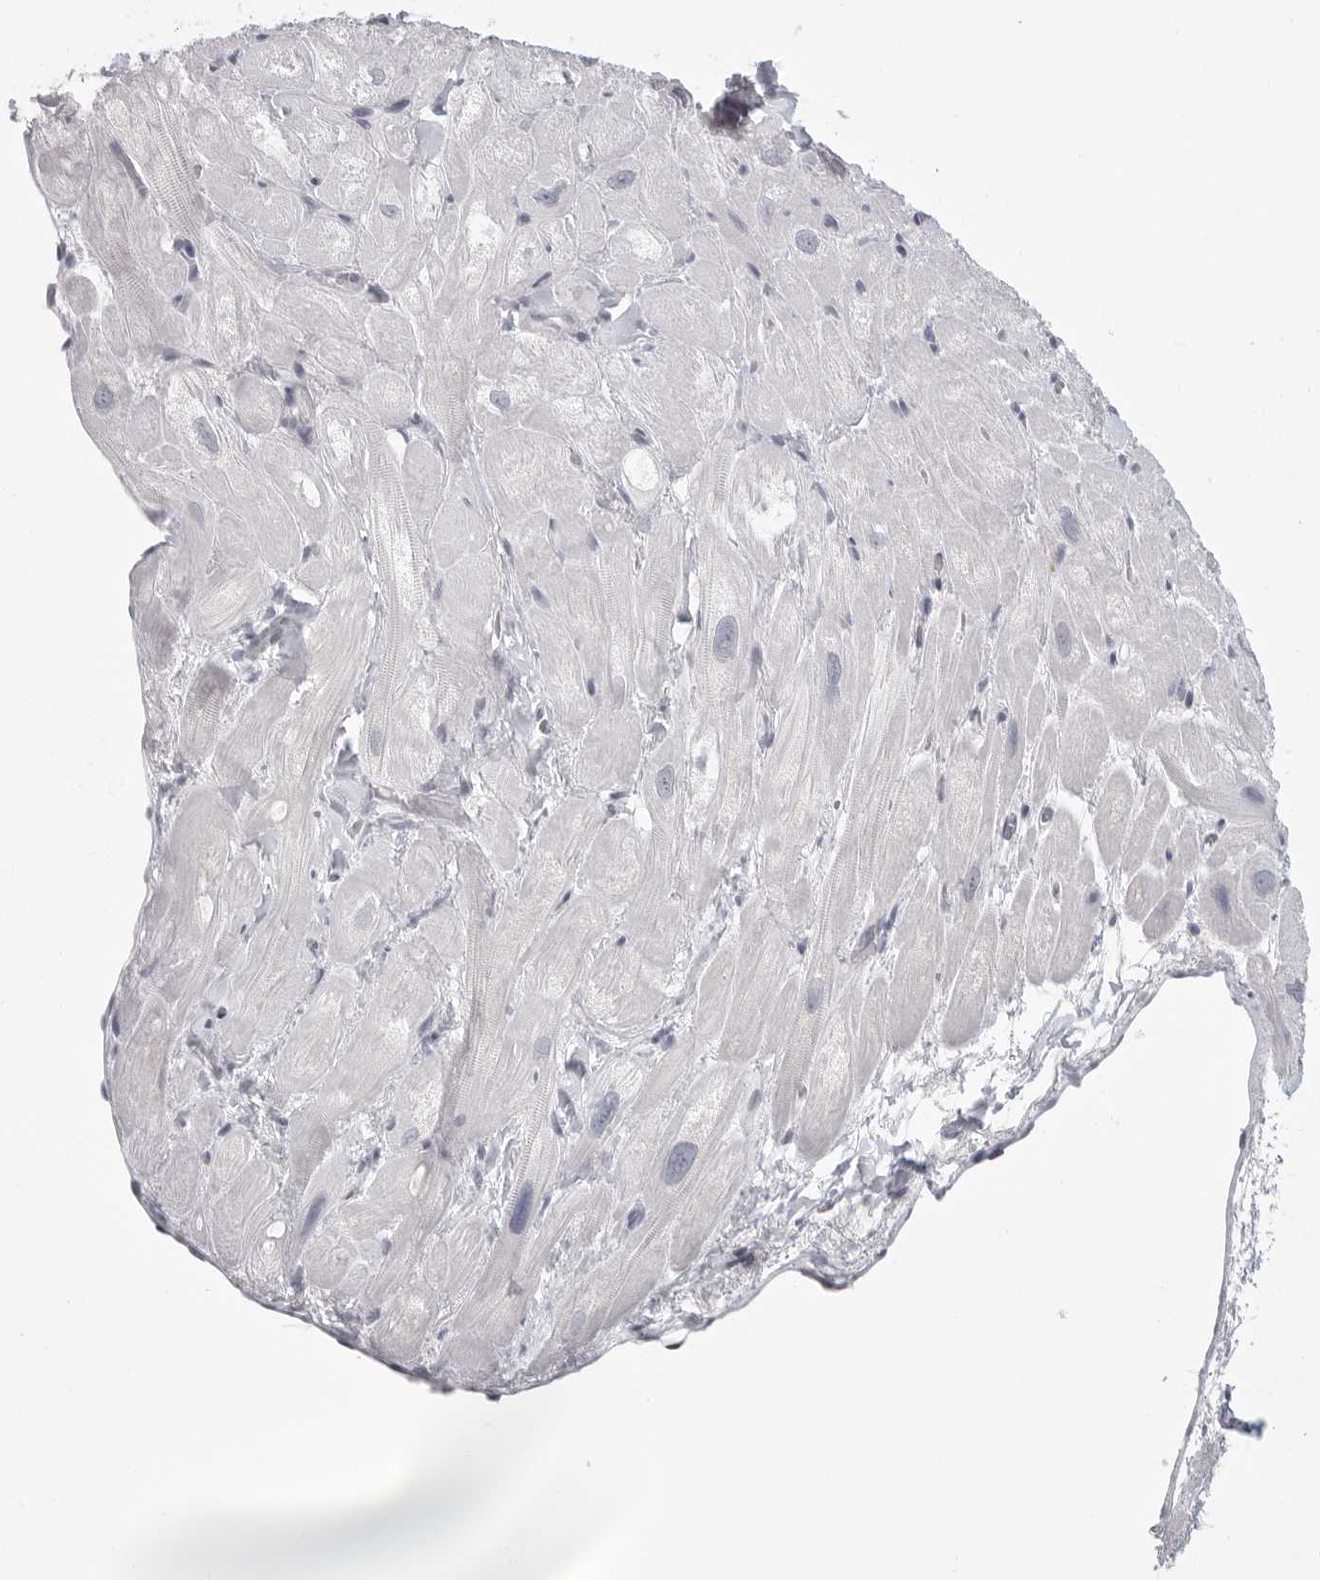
{"staining": {"intensity": "weak", "quantity": "<25%", "location": "cytoplasmic/membranous"}, "tissue": "heart muscle", "cell_type": "Cardiomyocytes", "image_type": "normal", "snomed": [{"axis": "morphology", "description": "Normal tissue, NOS"}, {"axis": "topography", "description": "Heart"}], "caption": "High power microscopy micrograph of an IHC histopathology image of unremarkable heart muscle, revealing no significant staining in cardiomyocytes. (IHC, brightfield microscopy, high magnification).", "gene": "HMGCS2", "patient": {"sex": "male", "age": 49}}